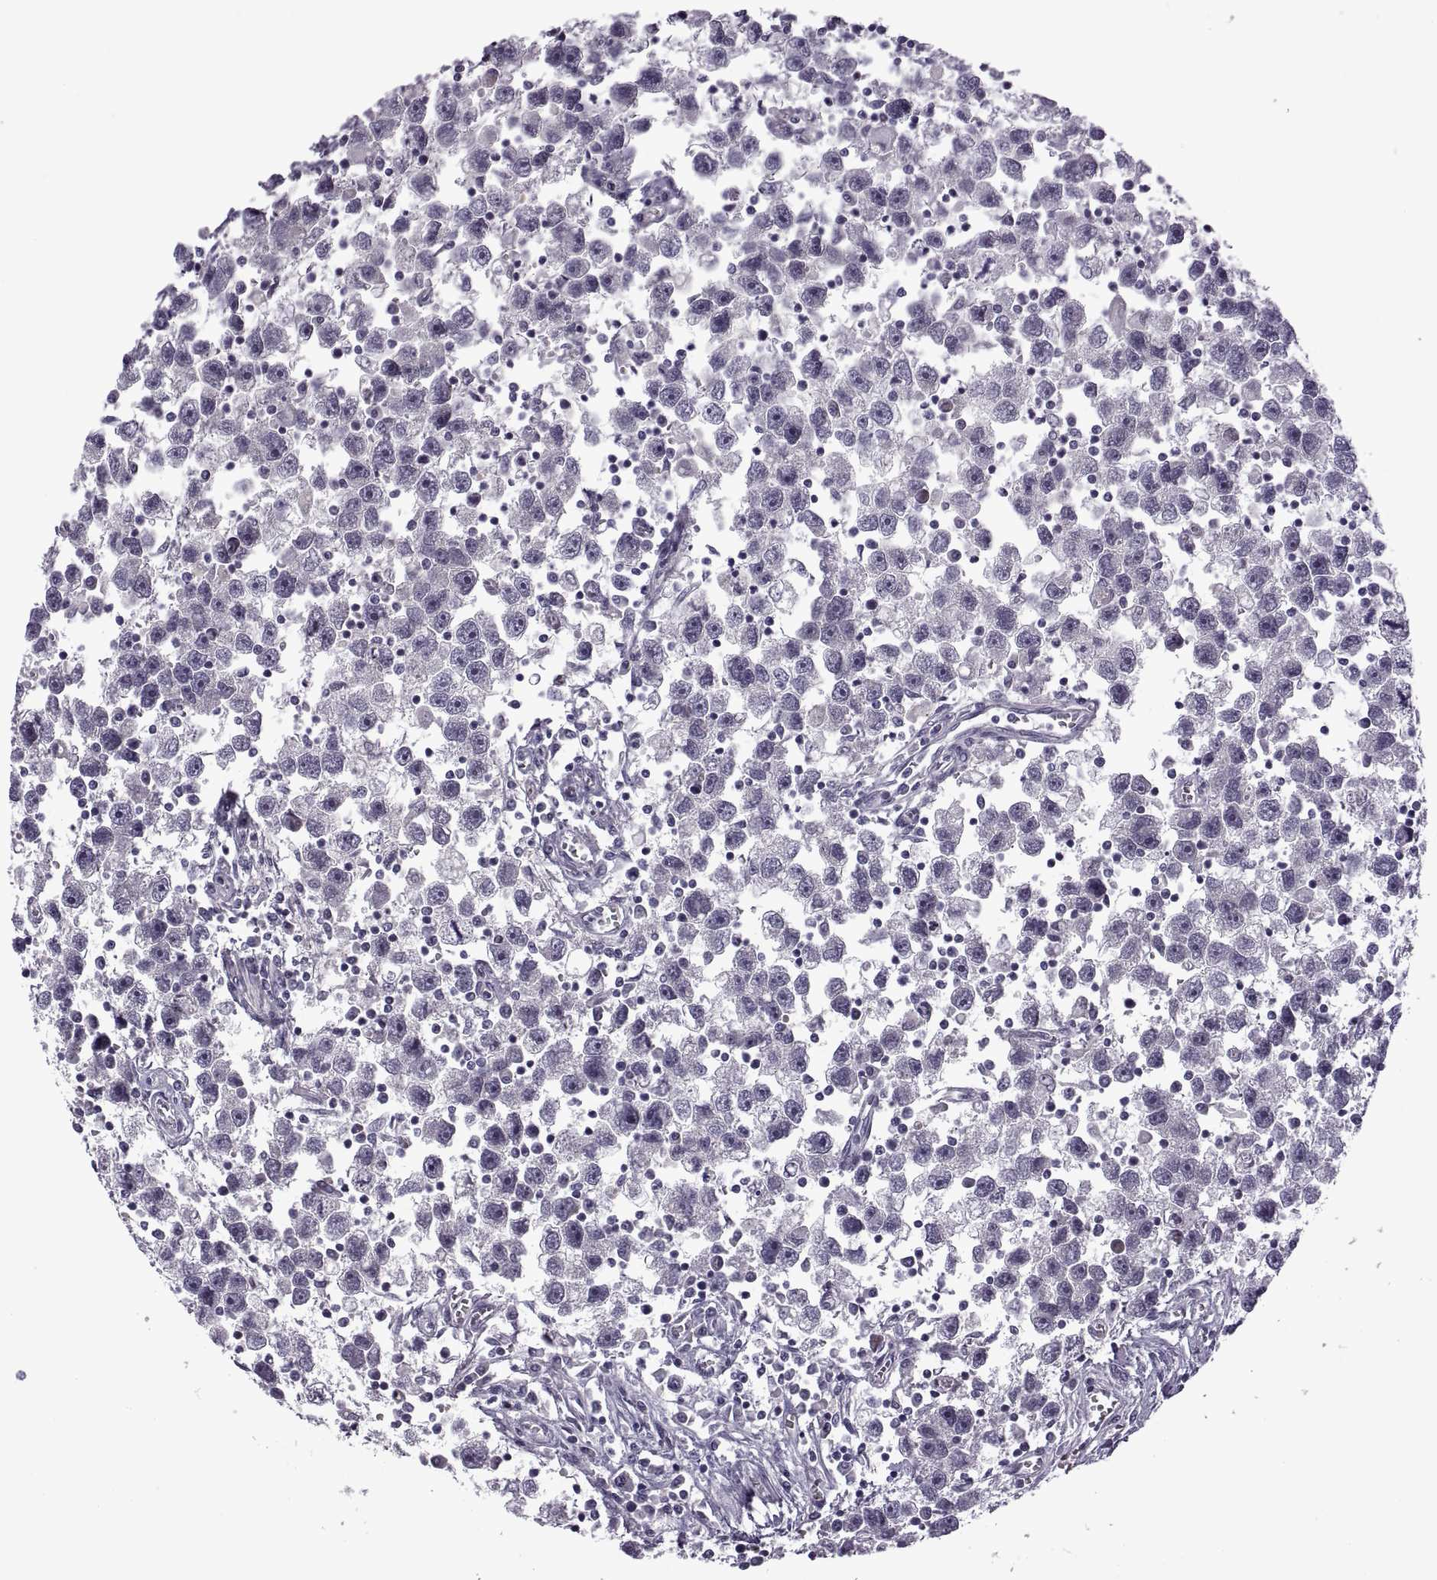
{"staining": {"intensity": "negative", "quantity": "none", "location": "none"}, "tissue": "testis cancer", "cell_type": "Tumor cells", "image_type": "cancer", "snomed": [{"axis": "morphology", "description": "Seminoma, NOS"}, {"axis": "topography", "description": "Testis"}], "caption": "Tumor cells are negative for protein expression in human testis cancer. (Stains: DAB immunohistochemistry with hematoxylin counter stain, Microscopy: brightfield microscopy at high magnification).", "gene": "RIPK4", "patient": {"sex": "male", "age": 30}}